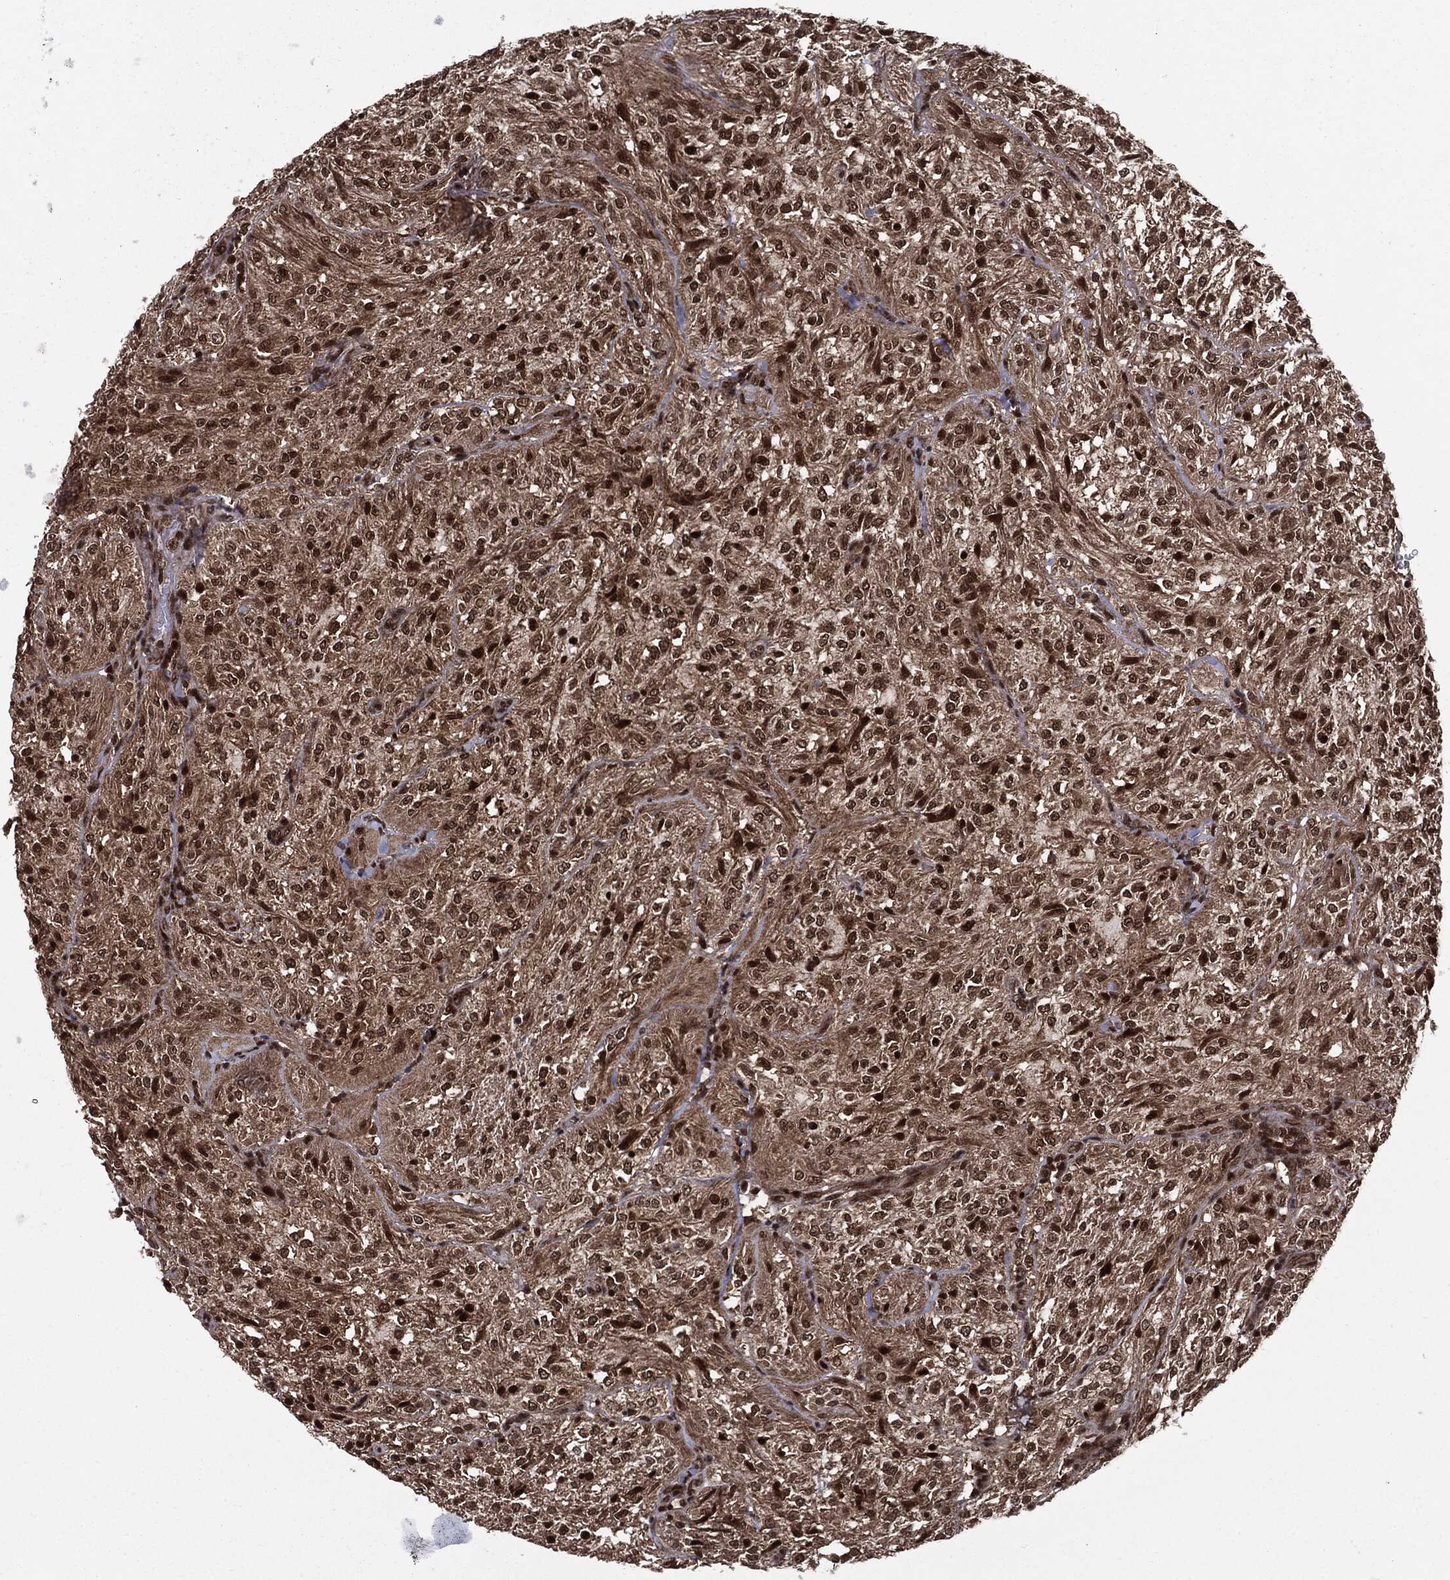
{"staining": {"intensity": "moderate", "quantity": ">75%", "location": "cytoplasmic/membranous,nuclear"}, "tissue": "glioma", "cell_type": "Tumor cells", "image_type": "cancer", "snomed": [{"axis": "morphology", "description": "Glioma, malignant, Low grade"}, {"axis": "topography", "description": "Brain"}], "caption": "Human malignant glioma (low-grade) stained with a protein marker displays moderate staining in tumor cells.", "gene": "PTPA", "patient": {"sex": "male", "age": 3}}